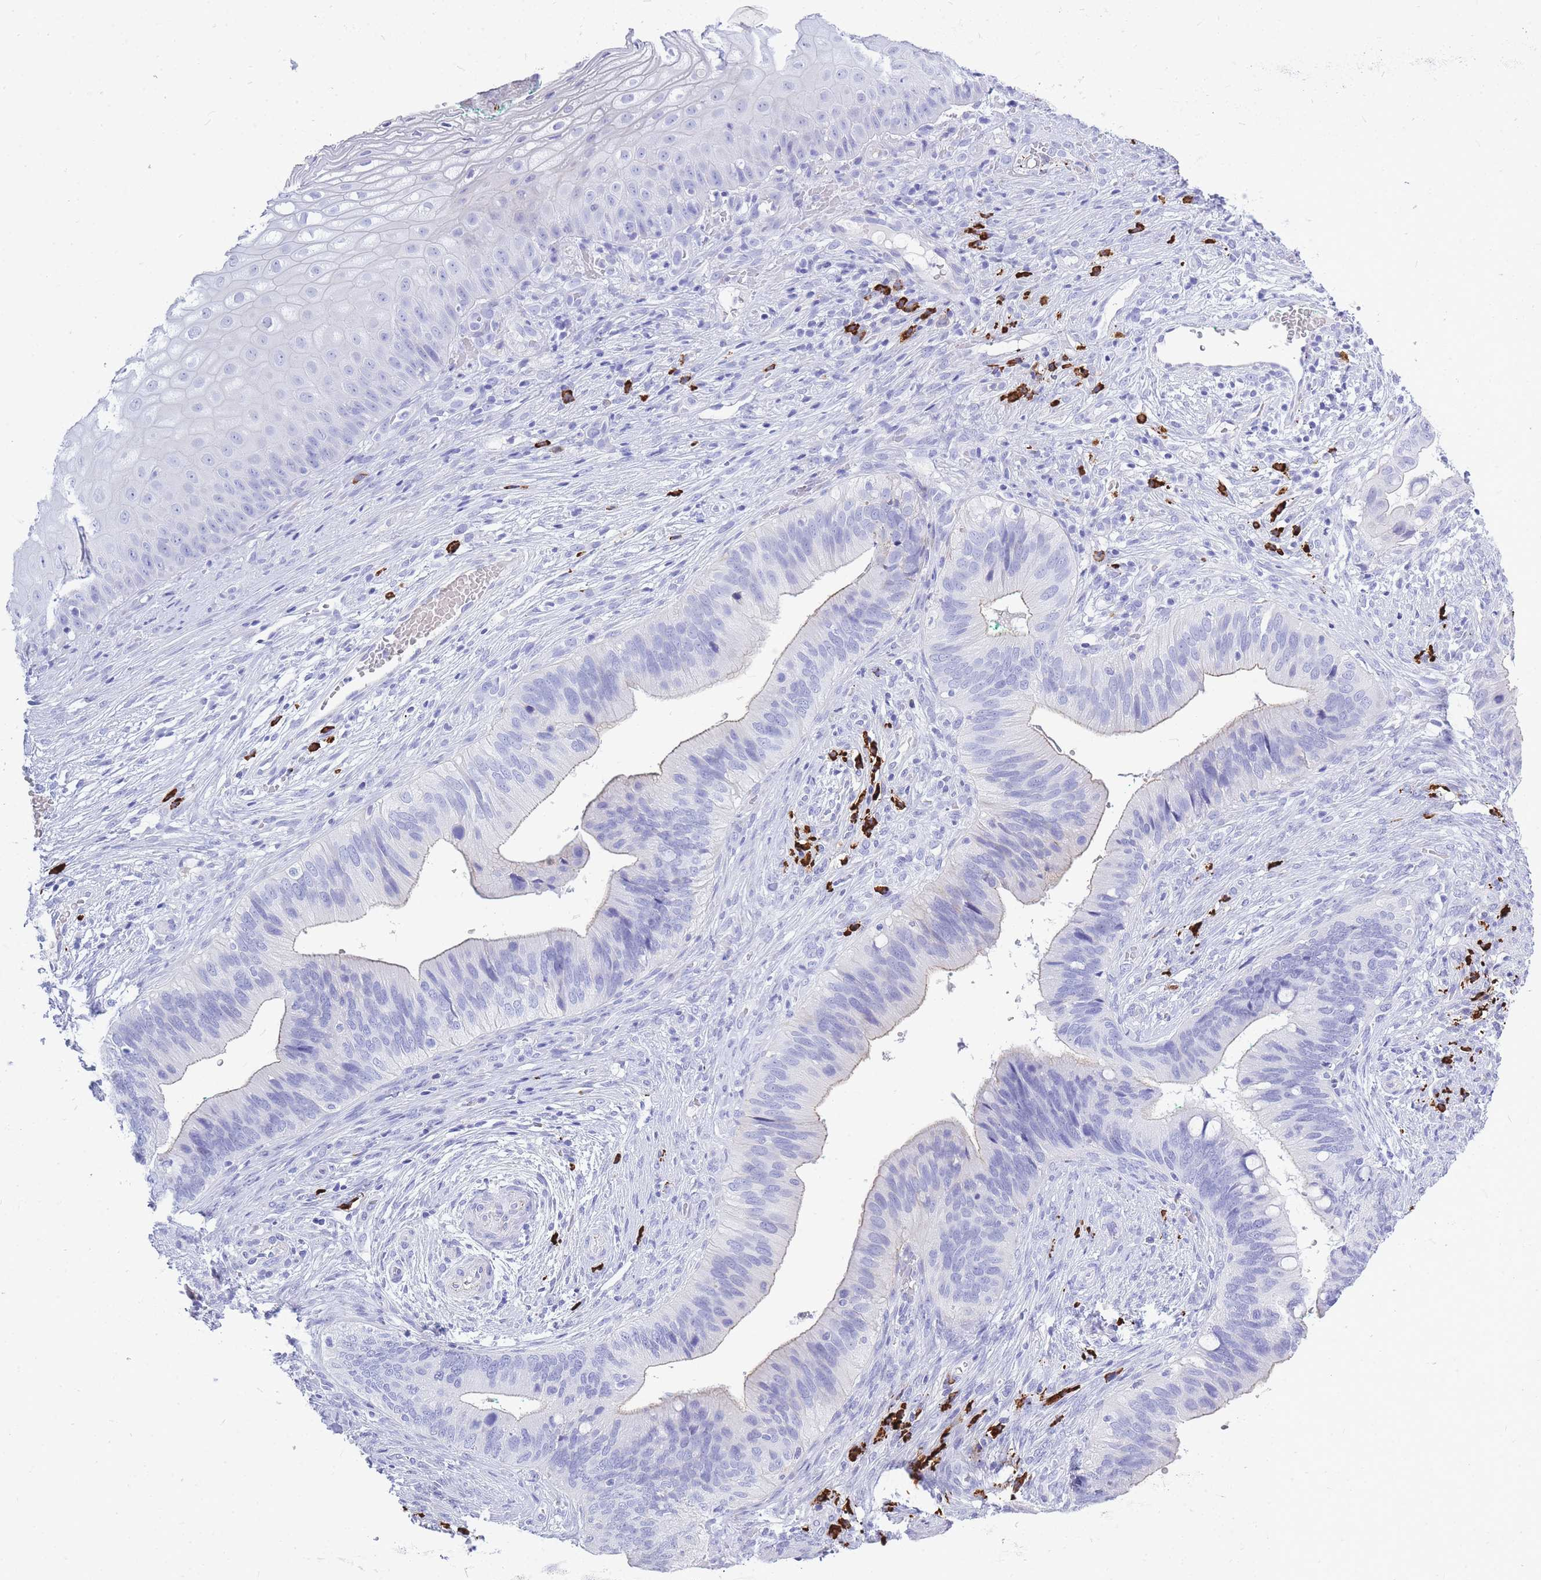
{"staining": {"intensity": "negative", "quantity": "none", "location": "none"}, "tissue": "cervical cancer", "cell_type": "Tumor cells", "image_type": "cancer", "snomed": [{"axis": "morphology", "description": "Adenocarcinoma, NOS"}, {"axis": "topography", "description": "Cervix"}], "caption": "High magnification brightfield microscopy of cervical cancer stained with DAB (3,3'-diaminobenzidine) (brown) and counterstained with hematoxylin (blue): tumor cells show no significant expression.", "gene": "ZFP62", "patient": {"sex": "female", "age": 42}}